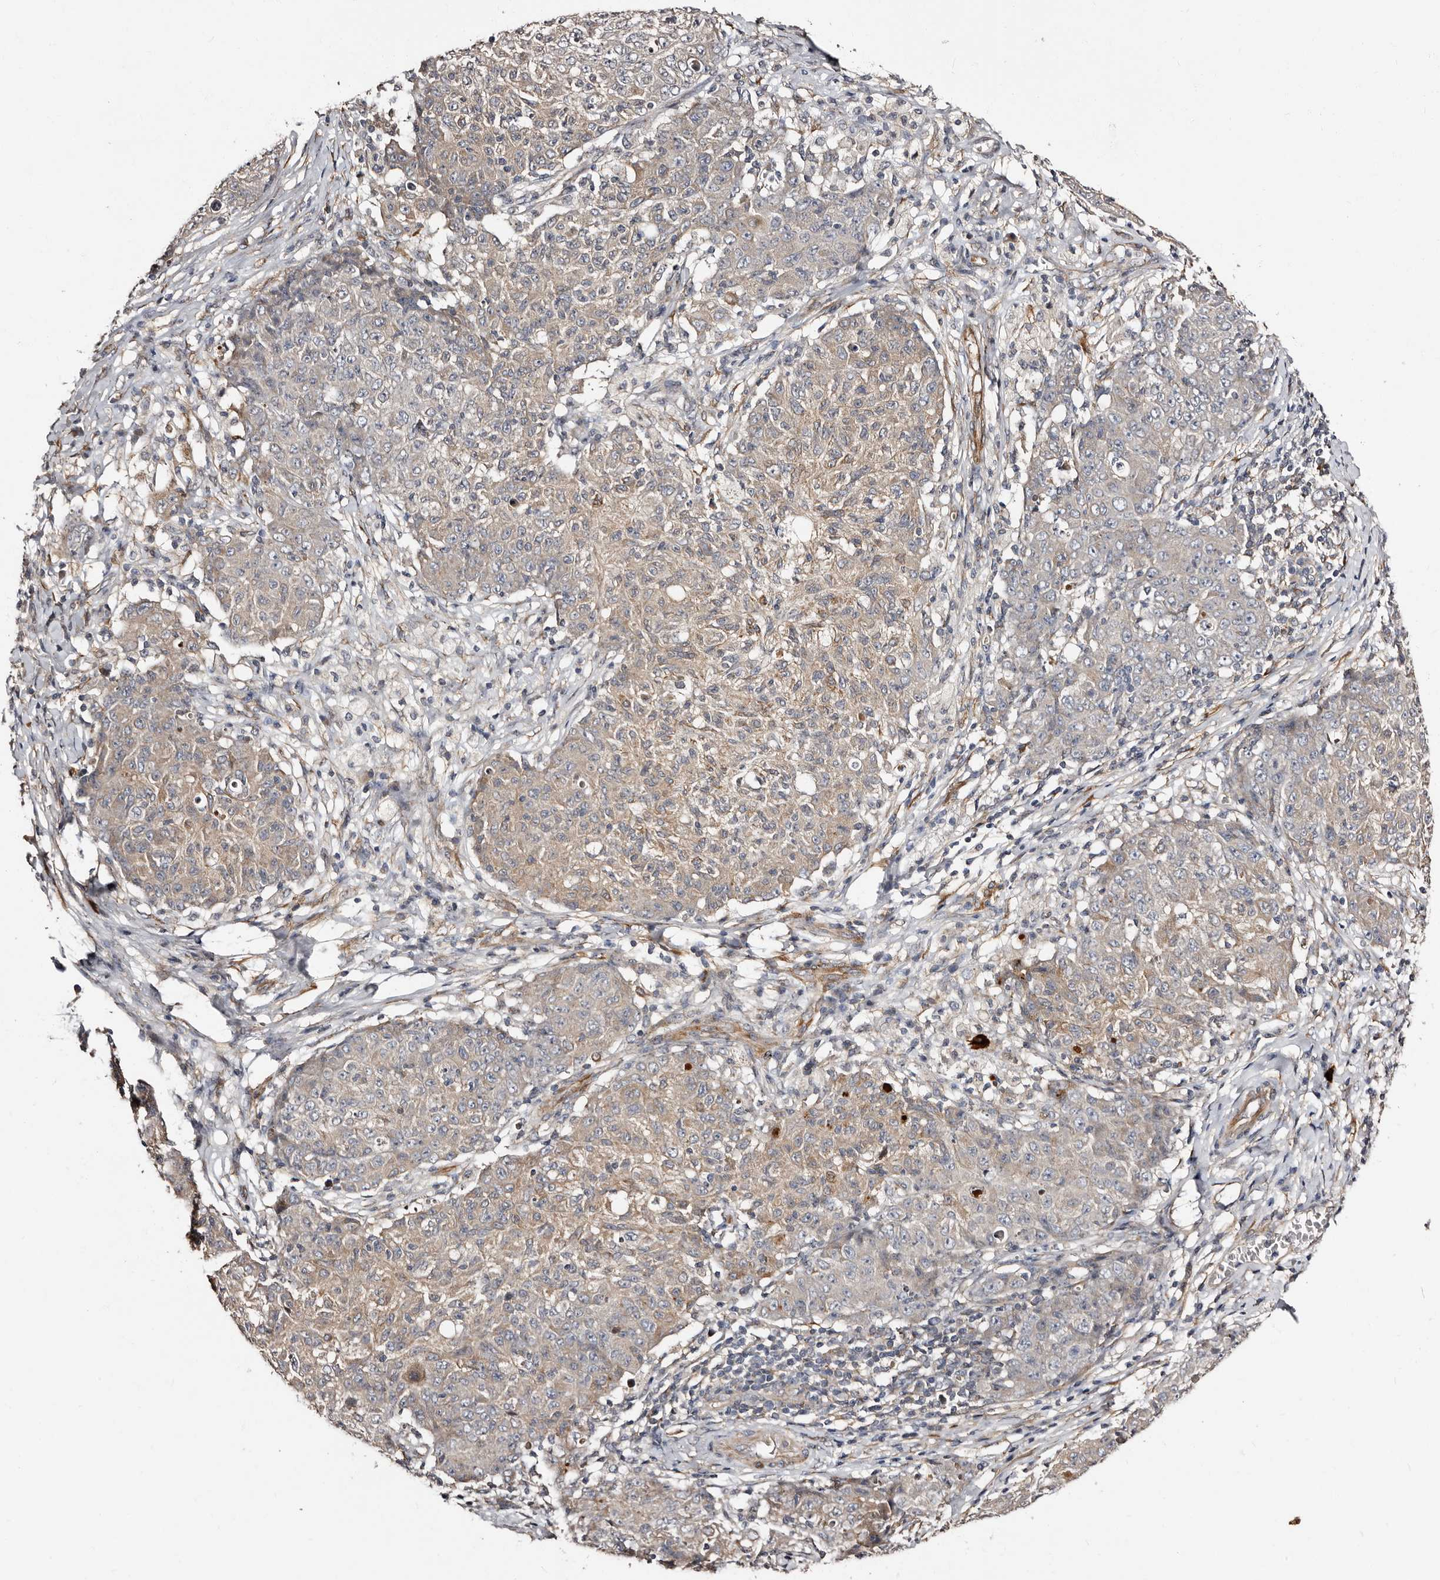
{"staining": {"intensity": "weak", "quantity": "25%-75%", "location": "cytoplasmic/membranous"}, "tissue": "ovarian cancer", "cell_type": "Tumor cells", "image_type": "cancer", "snomed": [{"axis": "morphology", "description": "Carcinoma, endometroid"}, {"axis": "topography", "description": "Ovary"}], "caption": "Protein analysis of ovarian endometroid carcinoma tissue displays weak cytoplasmic/membranous expression in approximately 25%-75% of tumor cells.", "gene": "TBC1D22B", "patient": {"sex": "female", "age": 42}}